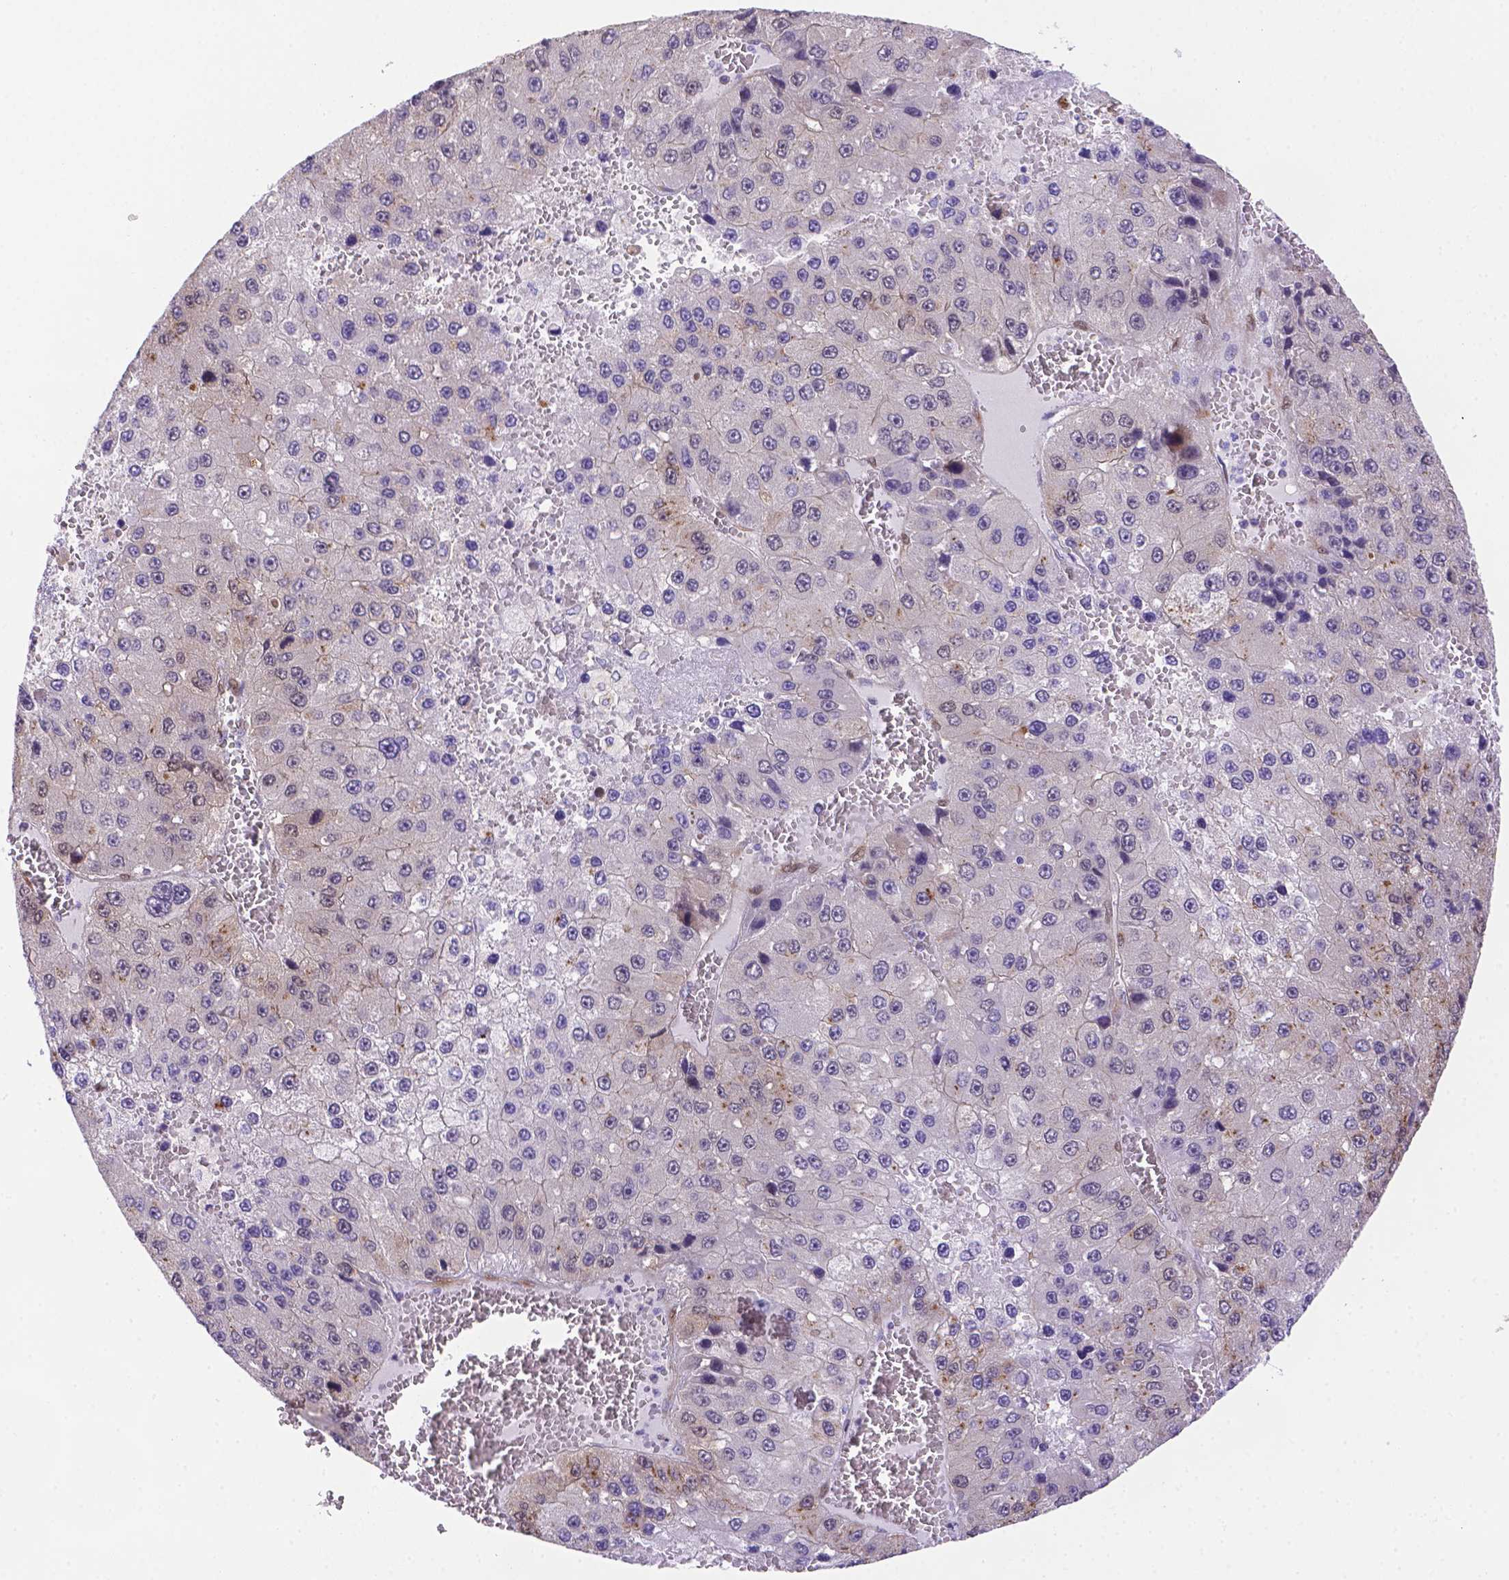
{"staining": {"intensity": "negative", "quantity": "none", "location": "none"}, "tissue": "liver cancer", "cell_type": "Tumor cells", "image_type": "cancer", "snomed": [{"axis": "morphology", "description": "Carcinoma, Hepatocellular, NOS"}, {"axis": "topography", "description": "Liver"}], "caption": "Histopathology image shows no protein expression in tumor cells of hepatocellular carcinoma (liver) tissue. (DAB (3,3'-diaminobenzidine) immunohistochemistry (IHC), high magnification).", "gene": "YAP1", "patient": {"sex": "female", "age": 73}}